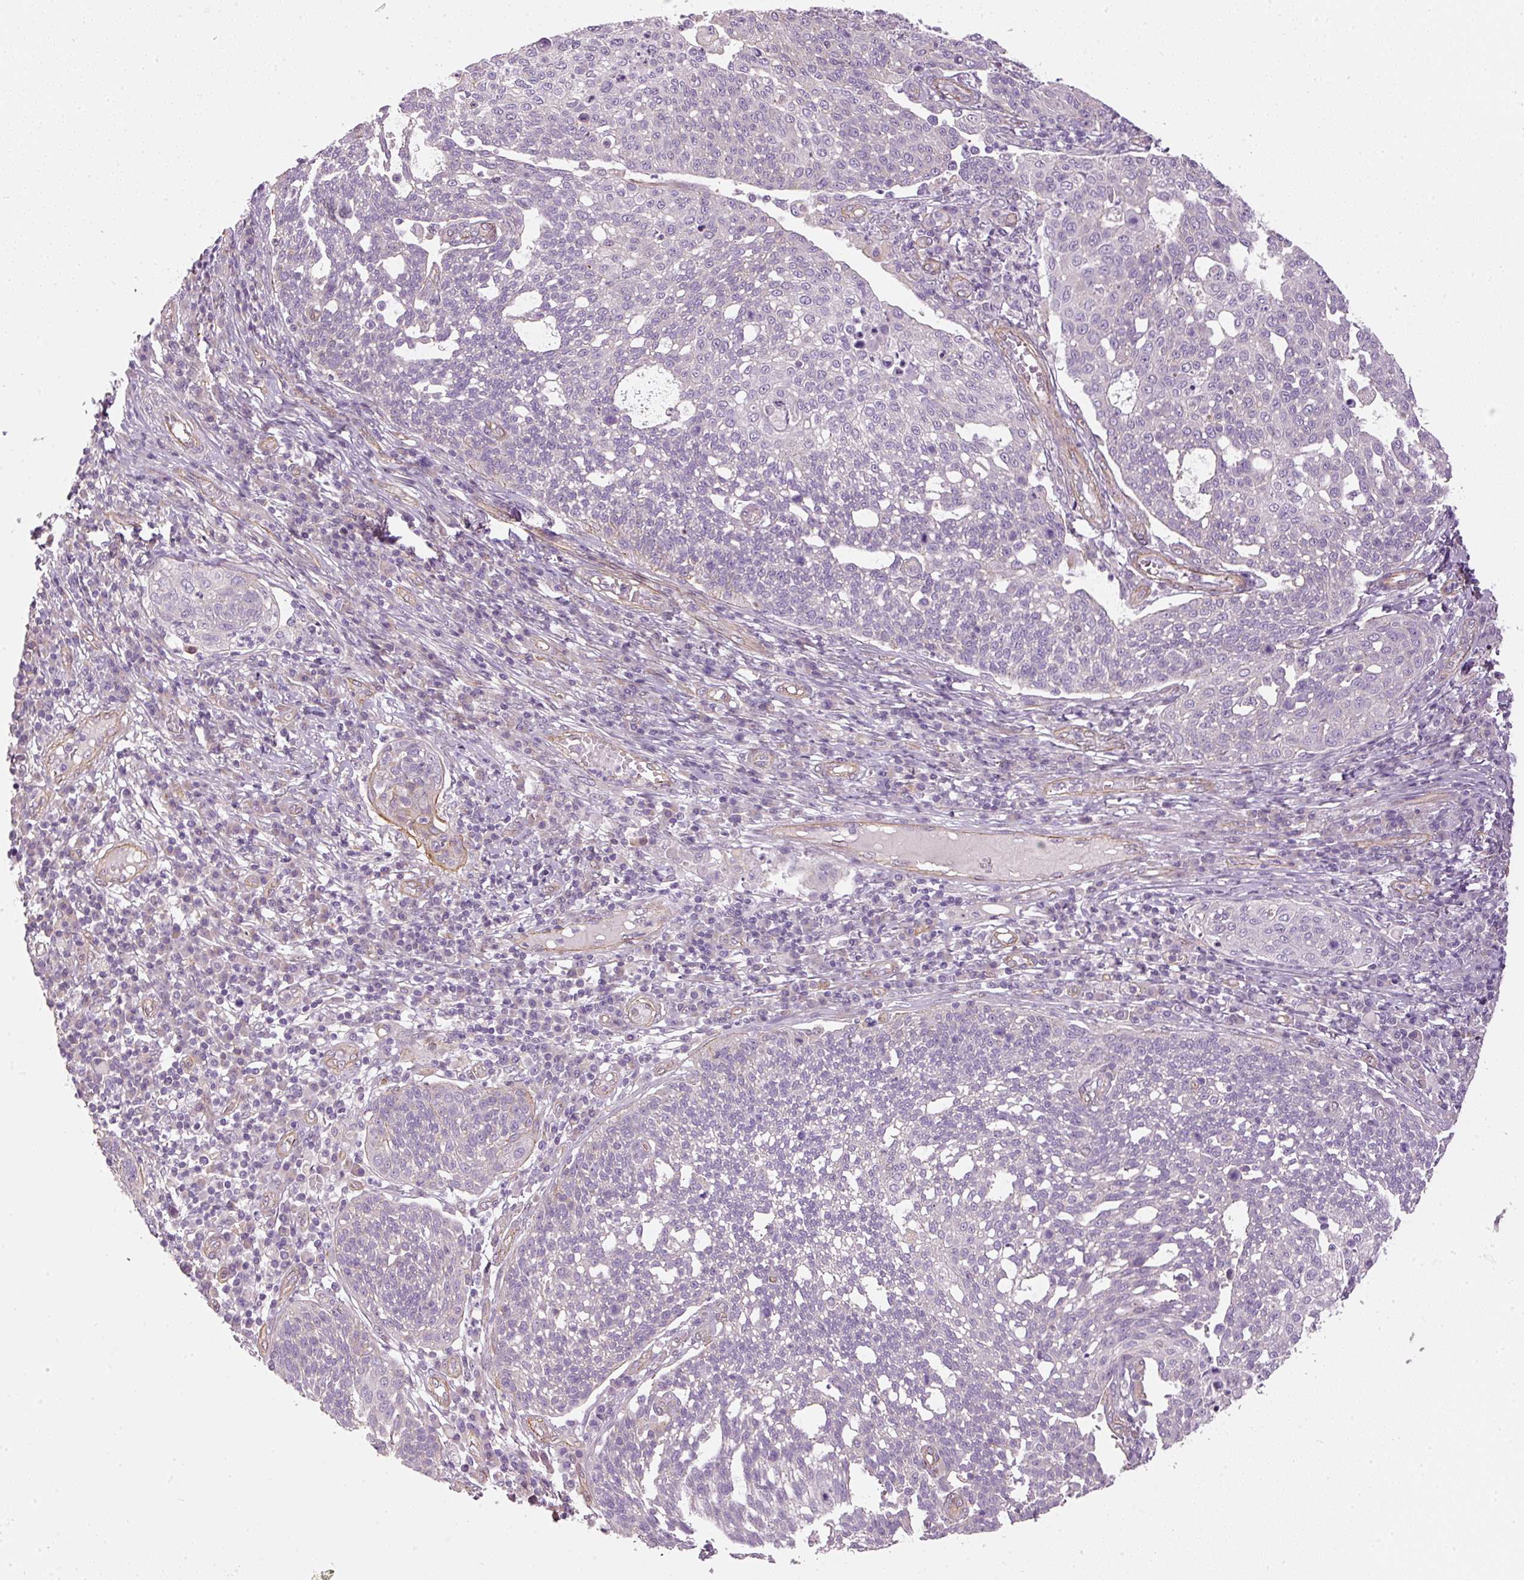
{"staining": {"intensity": "negative", "quantity": "none", "location": "none"}, "tissue": "cervical cancer", "cell_type": "Tumor cells", "image_type": "cancer", "snomed": [{"axis": "morphology", "description": "Squamous cell carcinoma, NOS"}, {"axis": "topography", "description": "Cervix"}], "caption": "Immunohistochemistry of squamous cell carcinoma (cervical) shows no expression in tumor cells.", "gene": "OSR2", "patient": {"sex": "female", "age": 34}}